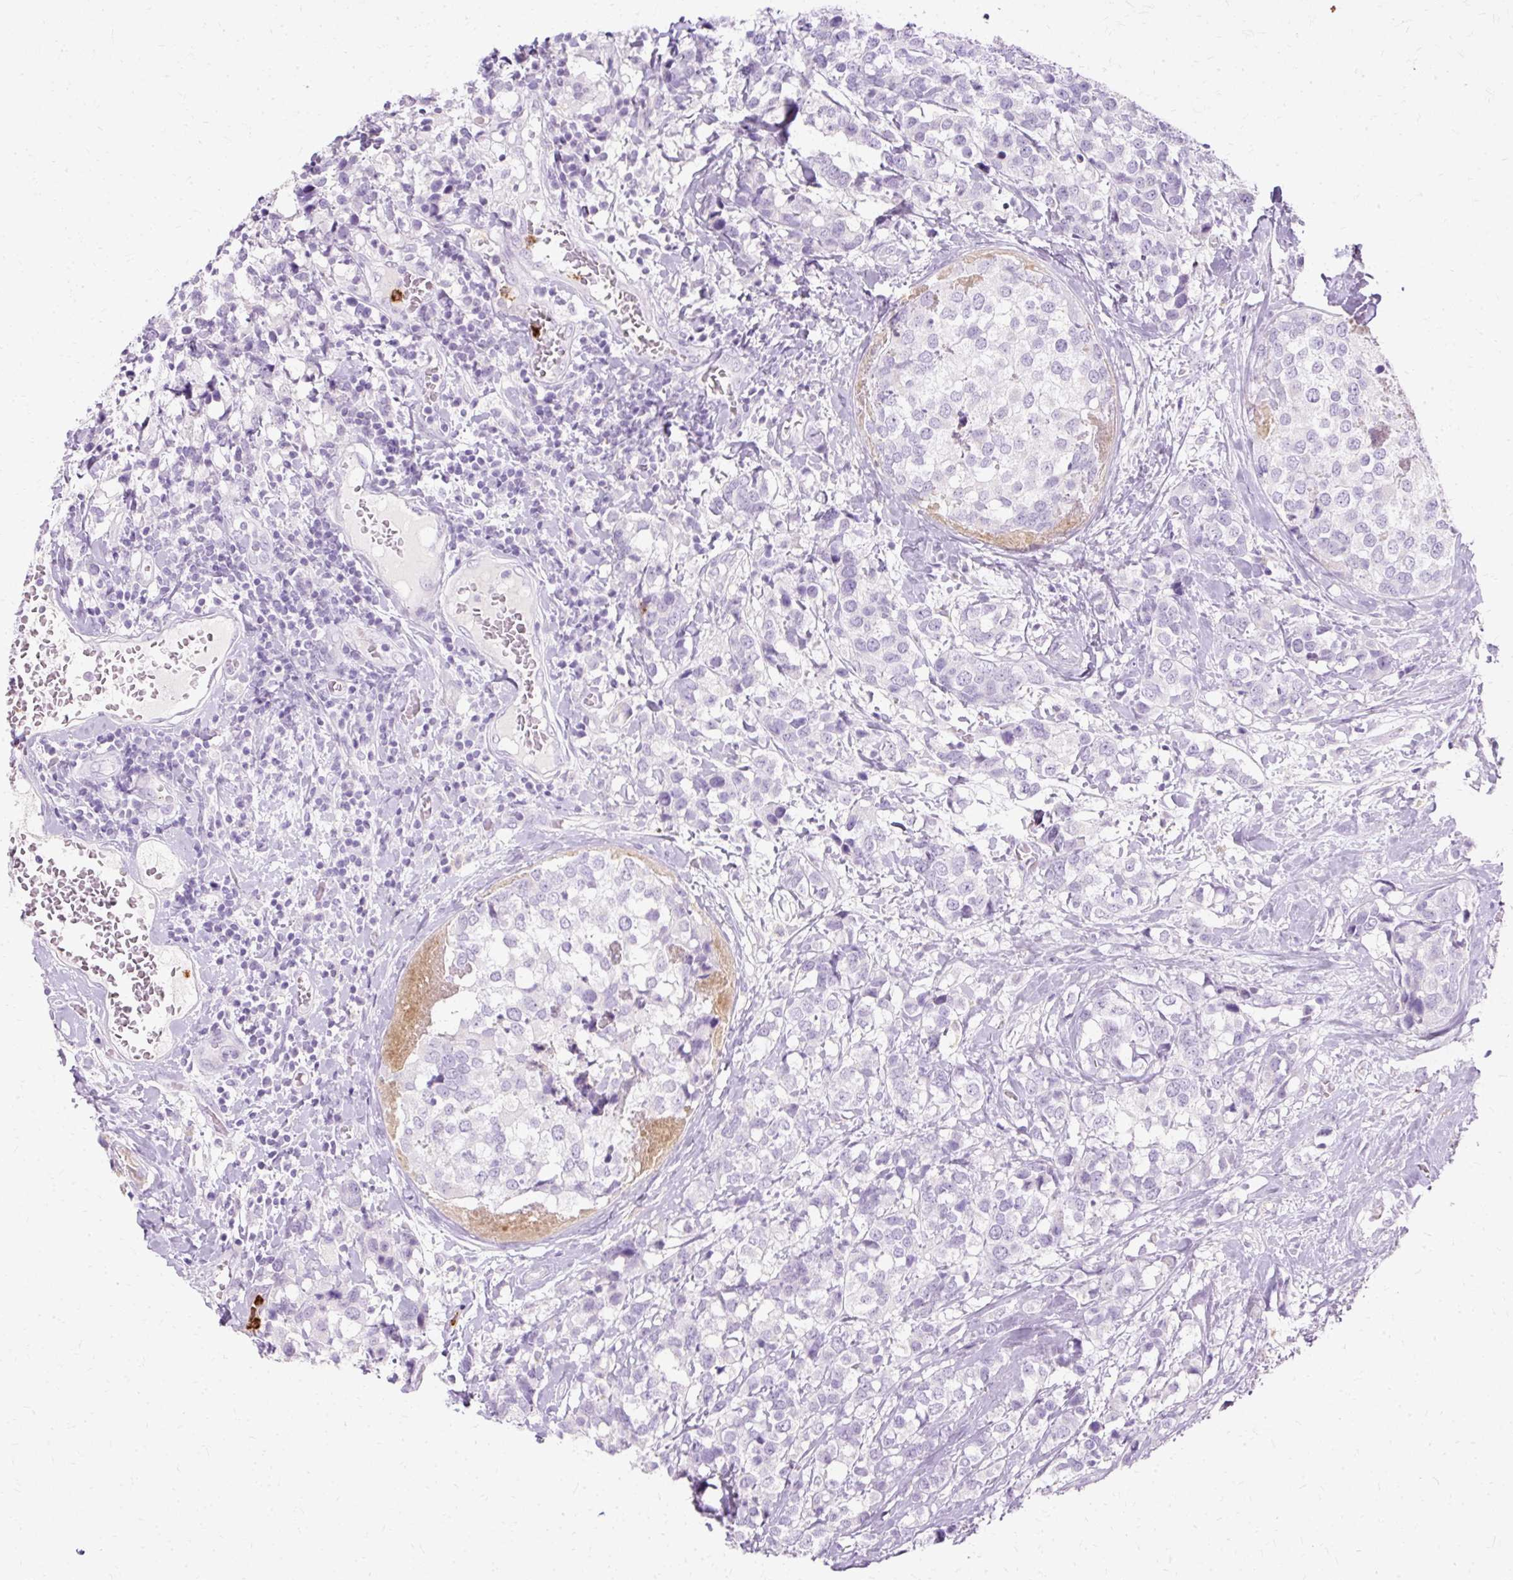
{"staining": {"intensity": "negative", "quantity": "none", "location": "none"}, "tissue": "breast cancer", "cell_type": "Tumor cells", "image_type": "cancer", "snomed": [{"axis": "morphology", "description": "Lobular carcinoma"}, {"axis": "topography", "description": "Breast"}], "caption": "There is no significant positivity in tumor cells of lobular carcinoma (breast).", "gene": "DEFA1", "patient": {"sex": "female", "age": 59}}